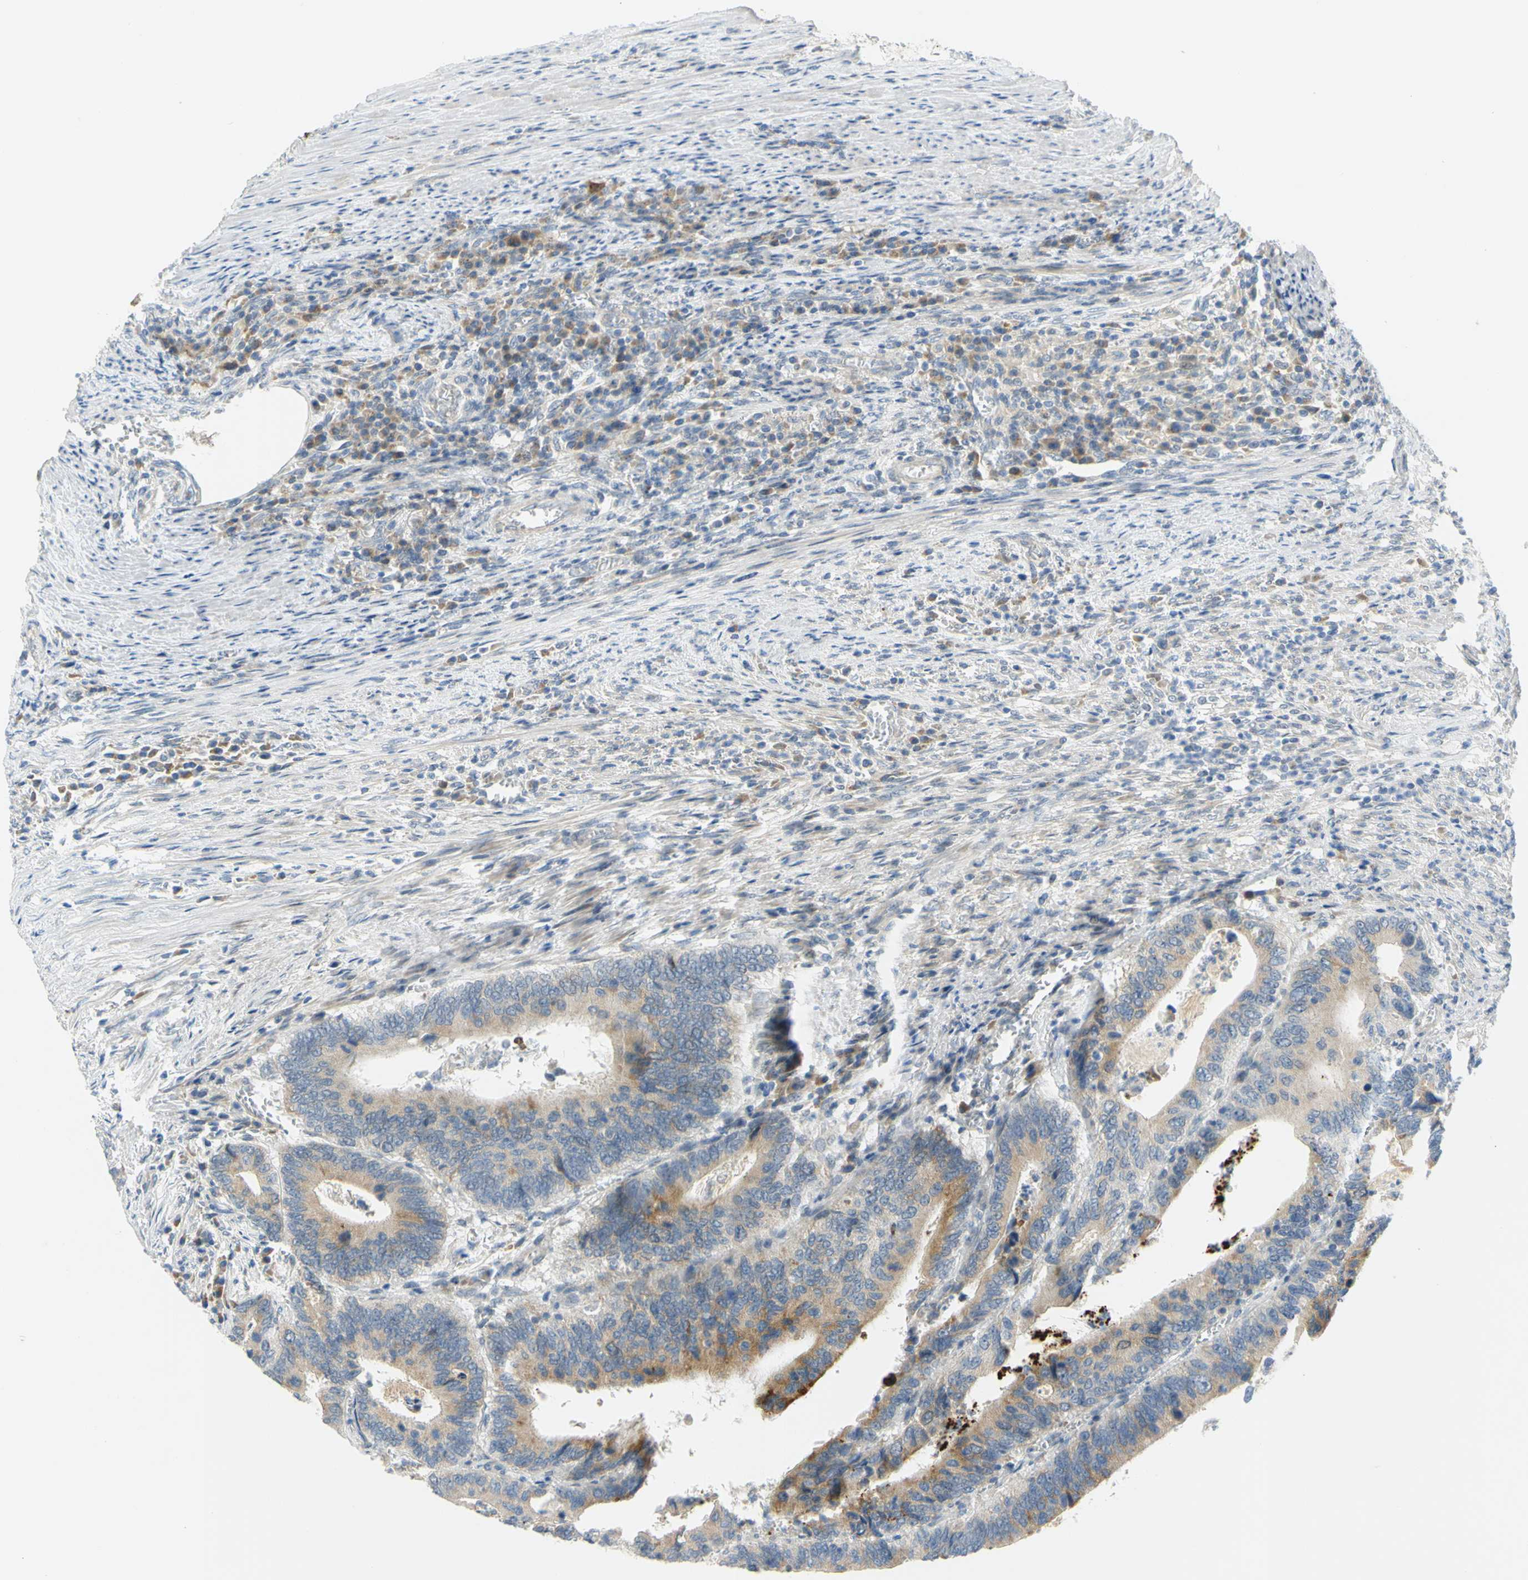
{"staining": {"intensity": "moderate", "quantity": ">75%", "location": "cytoplasmic/membranous"}, "tissue": "colorectal cancer", "cell_type": "Tumor cells", "image_type": "cancer", "snomed": [{"axis": "morphology", "description": "Adenocarcinoma, NOS"}, {"axis": "topography", "description": "Colon"}], "caption": "Immunohistochemistry micrograph of neoplastic tissue: colorectal cancer stained using immunohistochemistry (IHC) reveals medium levels of moderate protein expression localized specifically in the cytoplasmic/membranous of tumor cells, appearing as a cytoplasmic/membranous brown color.", "gene": "CCNB2", "patient": {"sex": "male", "age": 72}}